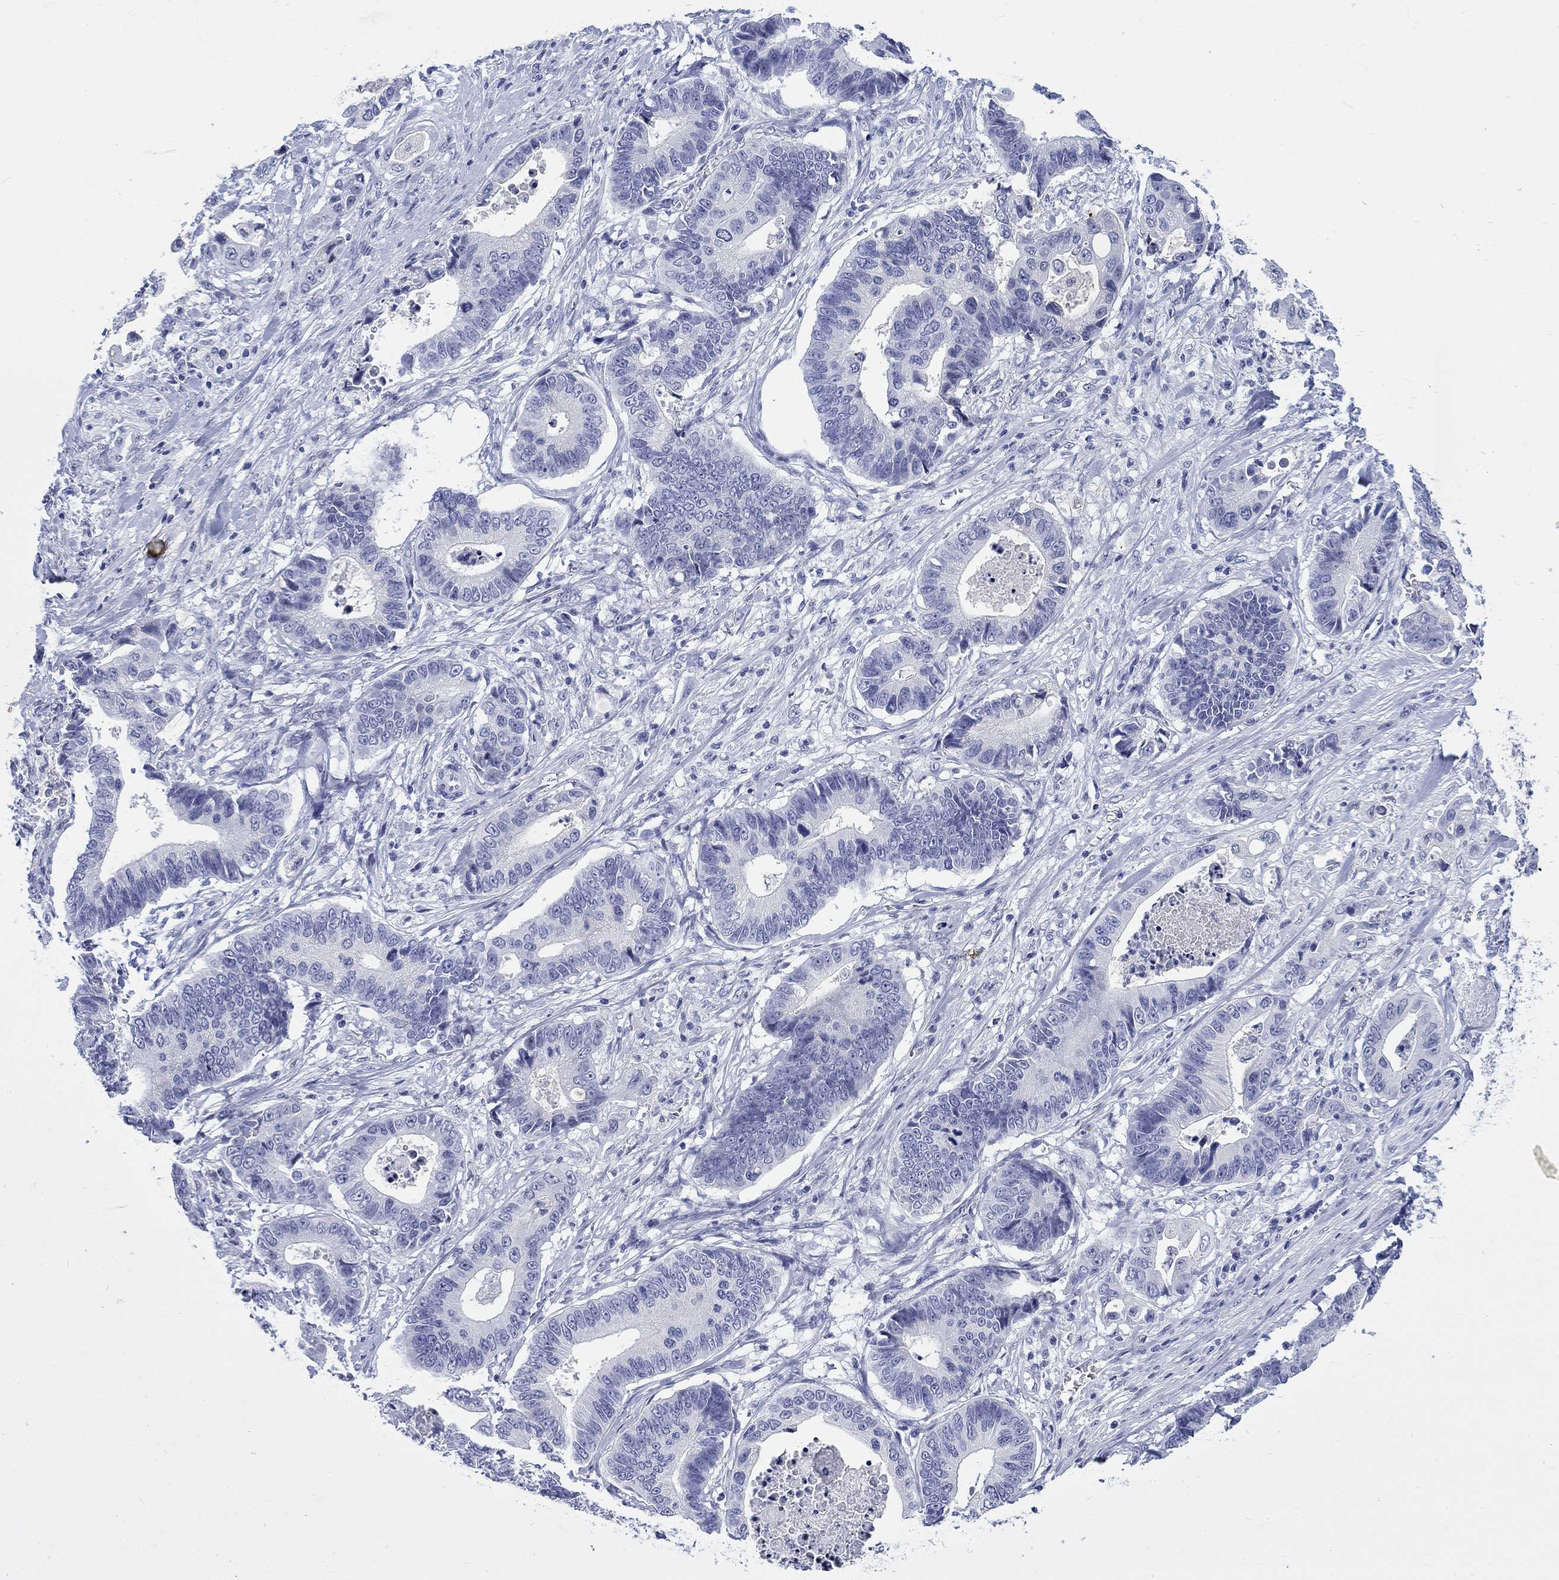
{"staining": {"intensity": "negative", "quantity": "none", "location": "none"}, "tissue": "stomach cancer", "cell_type": "Tumor cells", "image_type": "cancer", "snomed": [{"axis": "morphology", "description": "Adenocarcinoma, NOS"}, {"axis": "topography", "description": "Stomach"}], "caption": "Immunohistochemistry photomicrograph of adenocarcinoma (stomach) stained for a protein (brown), which shows no staining in tumor cells.", "gene": "KRT76", "patient": {"sex": "male", "age": 84}}